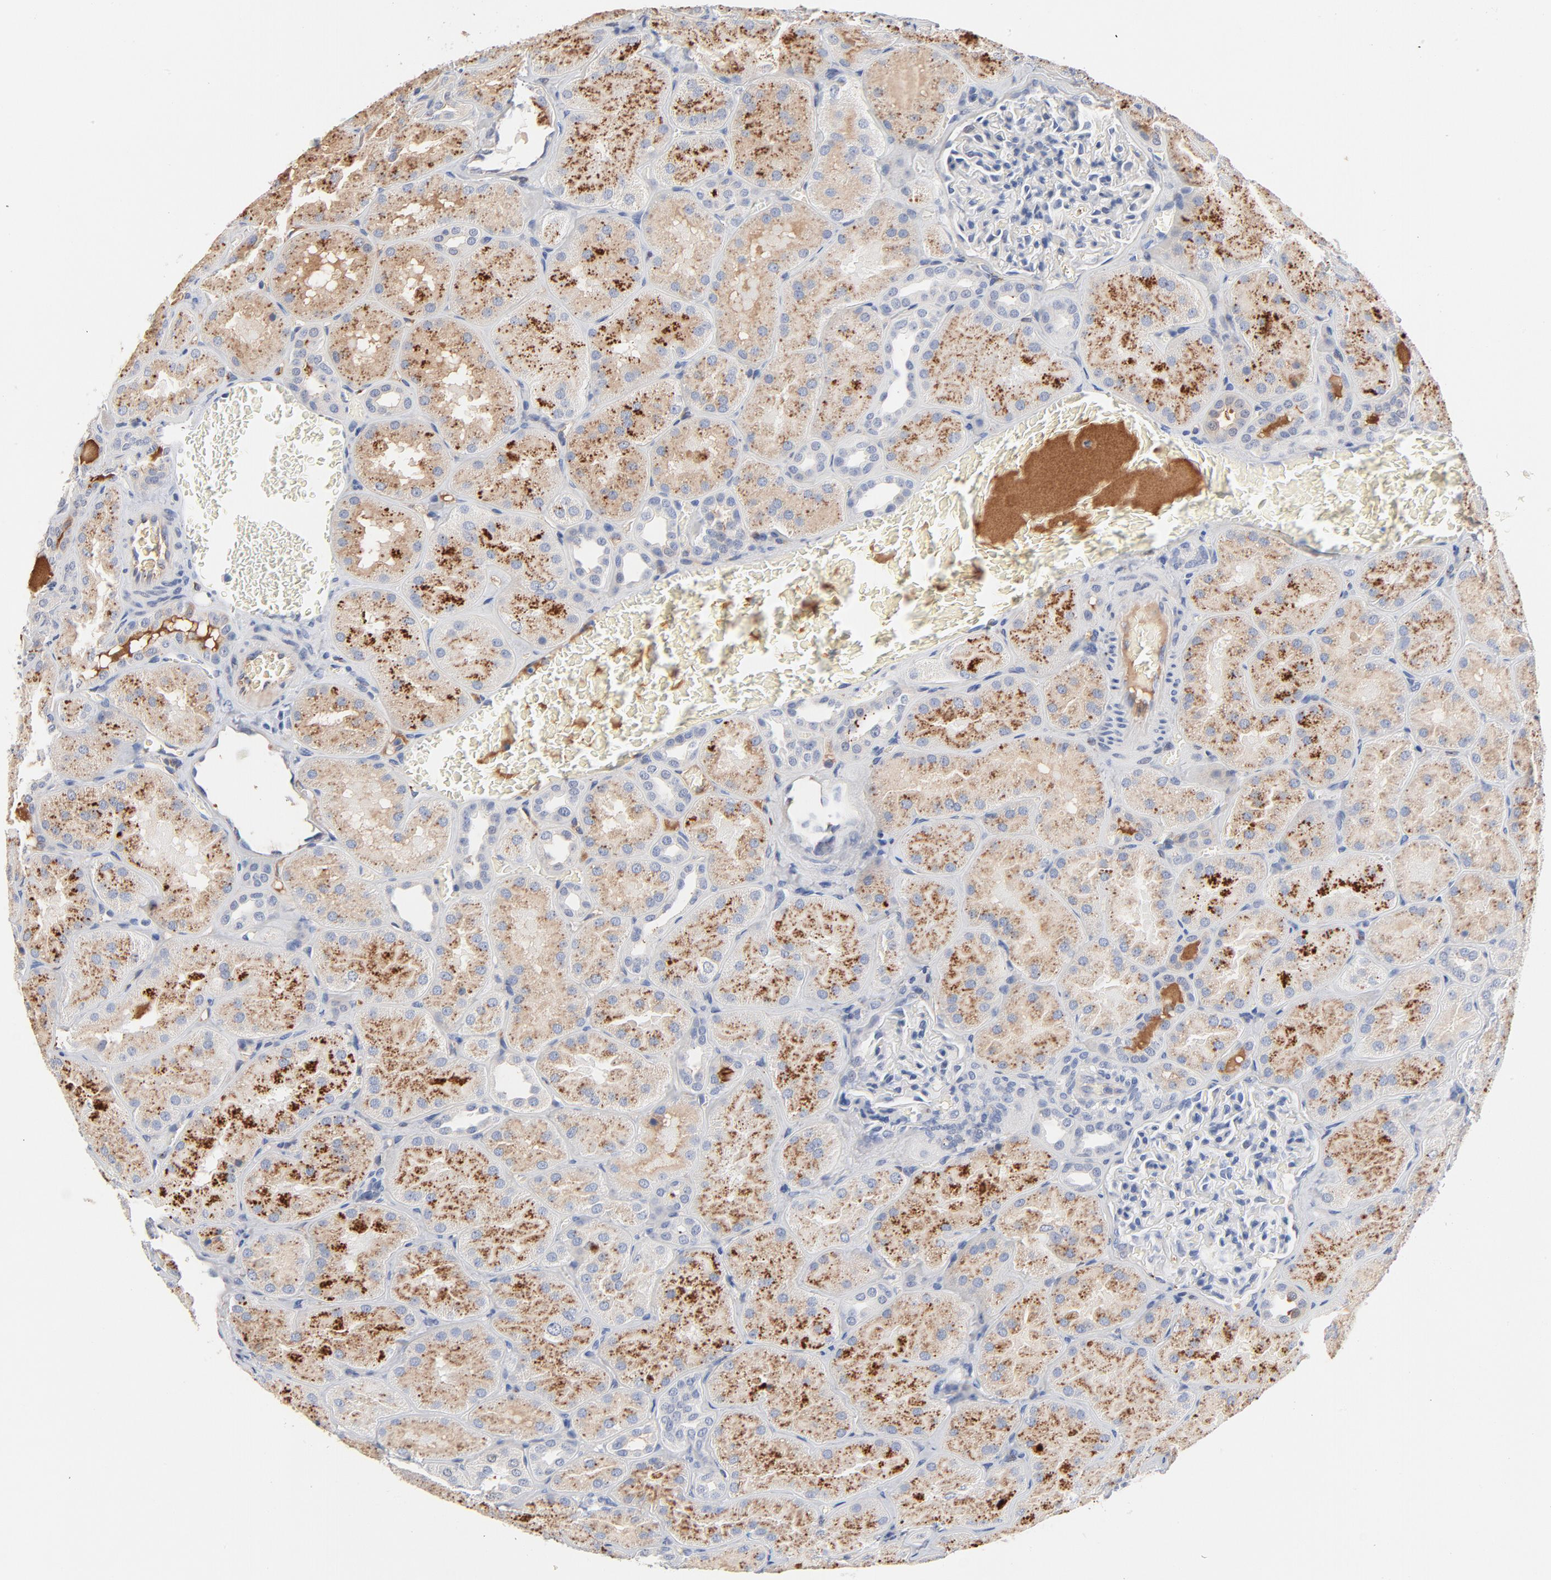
{"staining": {"intensity": "negative", "quantity": "none", "location": "none"}, "tissue": "kidney", "cell_type": "Cells in glomeruli", "image_type": "normal", "snomed": [{"axis": "morphology", "description": "Normal tissue, NOS"}, {"axis": "topography", "description": "Kidney"}], "caption": "High magnification brightfield microscopy of normal kidney stained with DAB (brown) and counterstained with hematoxylin (blue): cells in glomeruli show no significant staining.", "gene": "SERPINA4", "patient": {"sex": "male", "age": 28}}